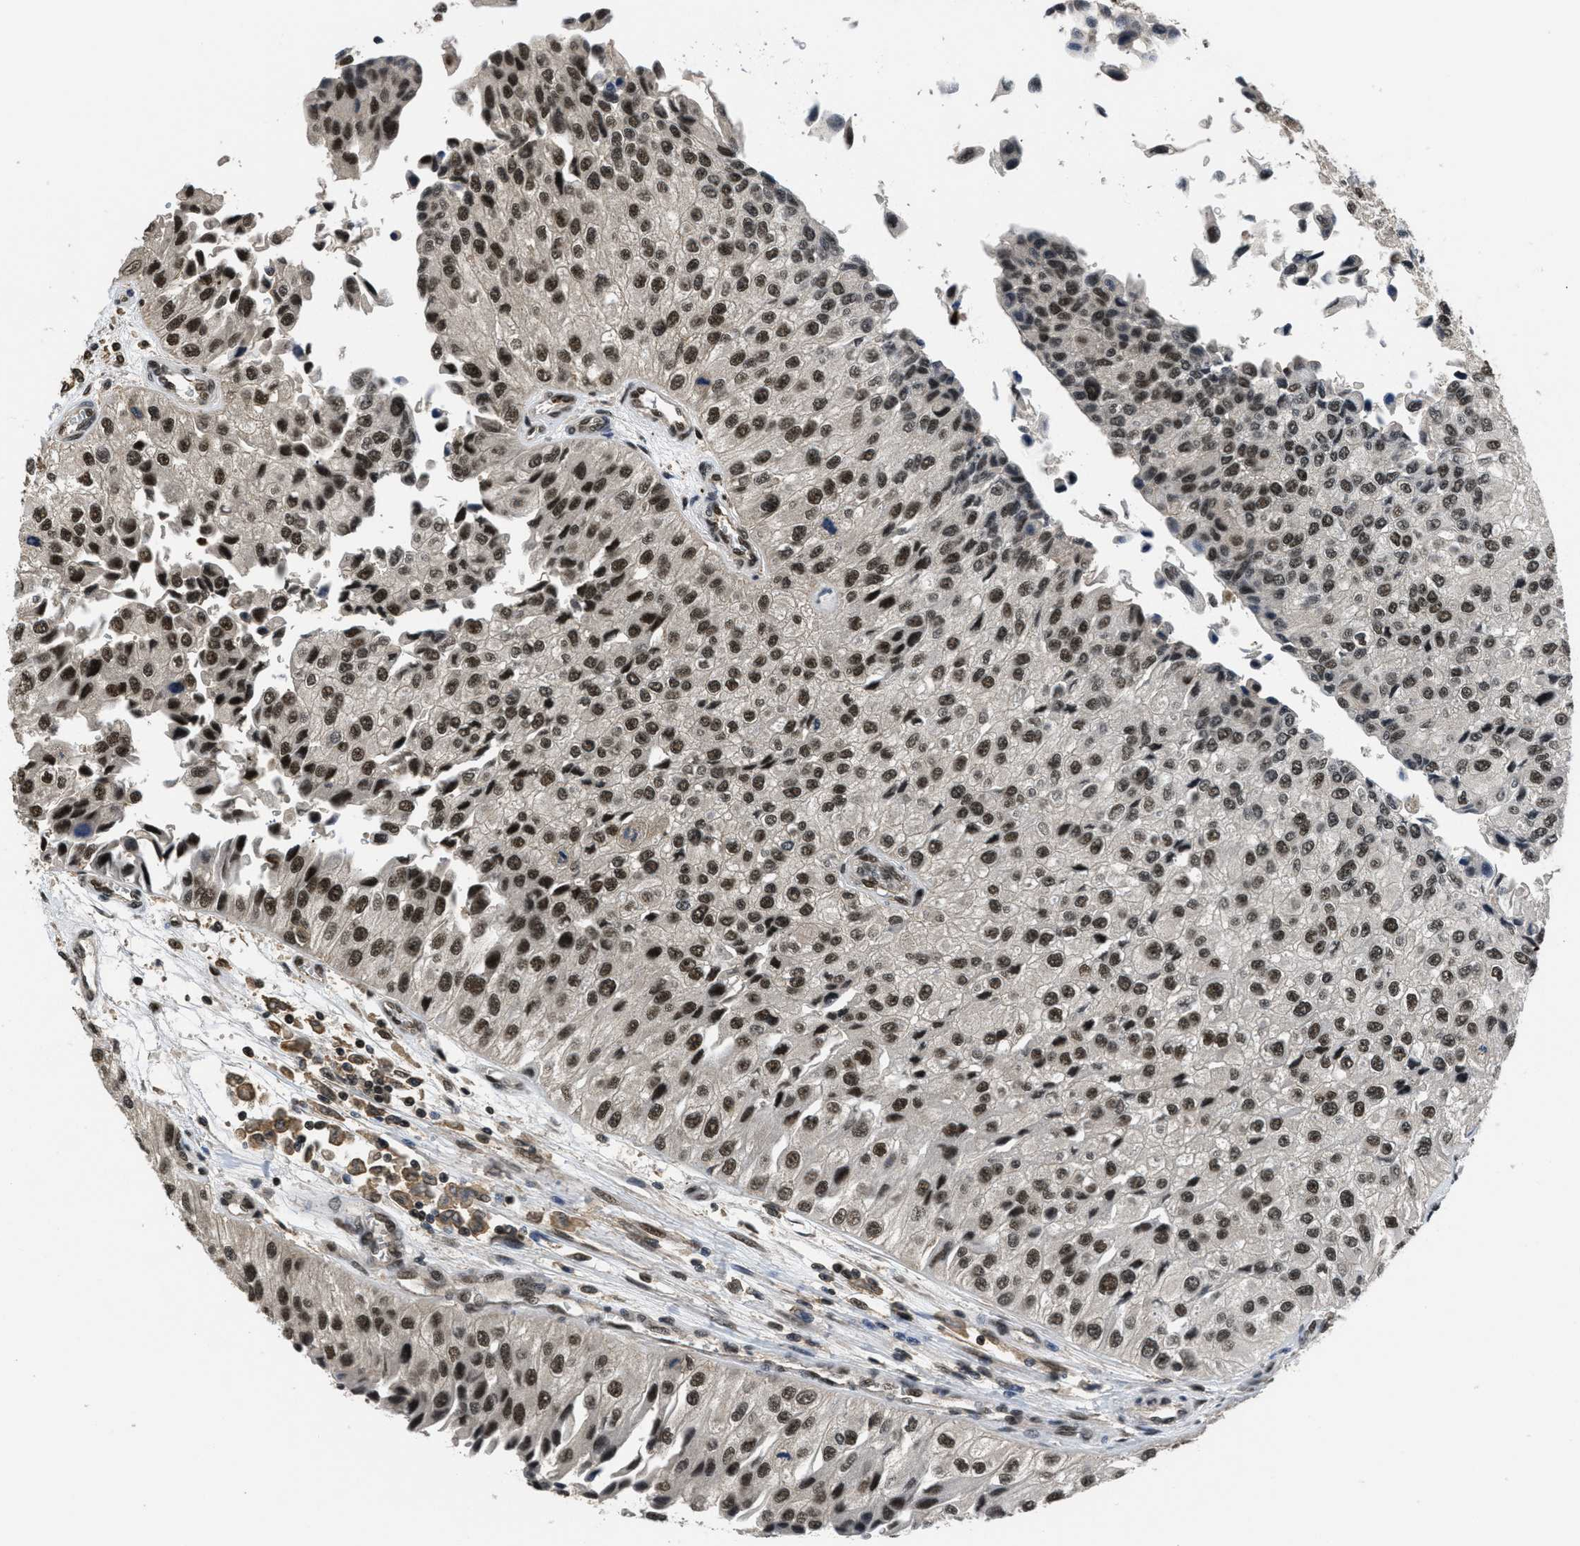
{"staining": {"intensity": "strong", "quantity": ">75%", "location": "nuclear"}, "tissue": "urothelial cancer", "cell_type": "Tumor cells", "image_type": "cancer", "snomed": [{"axis": "morphology", "description": "Urothelial carcinoma, High grade"}, {"axis": "topography", "description": "Kidney"}, {"axis": "topography", "description": "Urinary bladder"}], "caption": "Protein staining by immunohistochemistry exhibits strong nuclear expression in approximately >75% of tumor cells in urothelial cancer.", "gene": "CUL4B", "patient": {"sex": "male", "age": 77}}